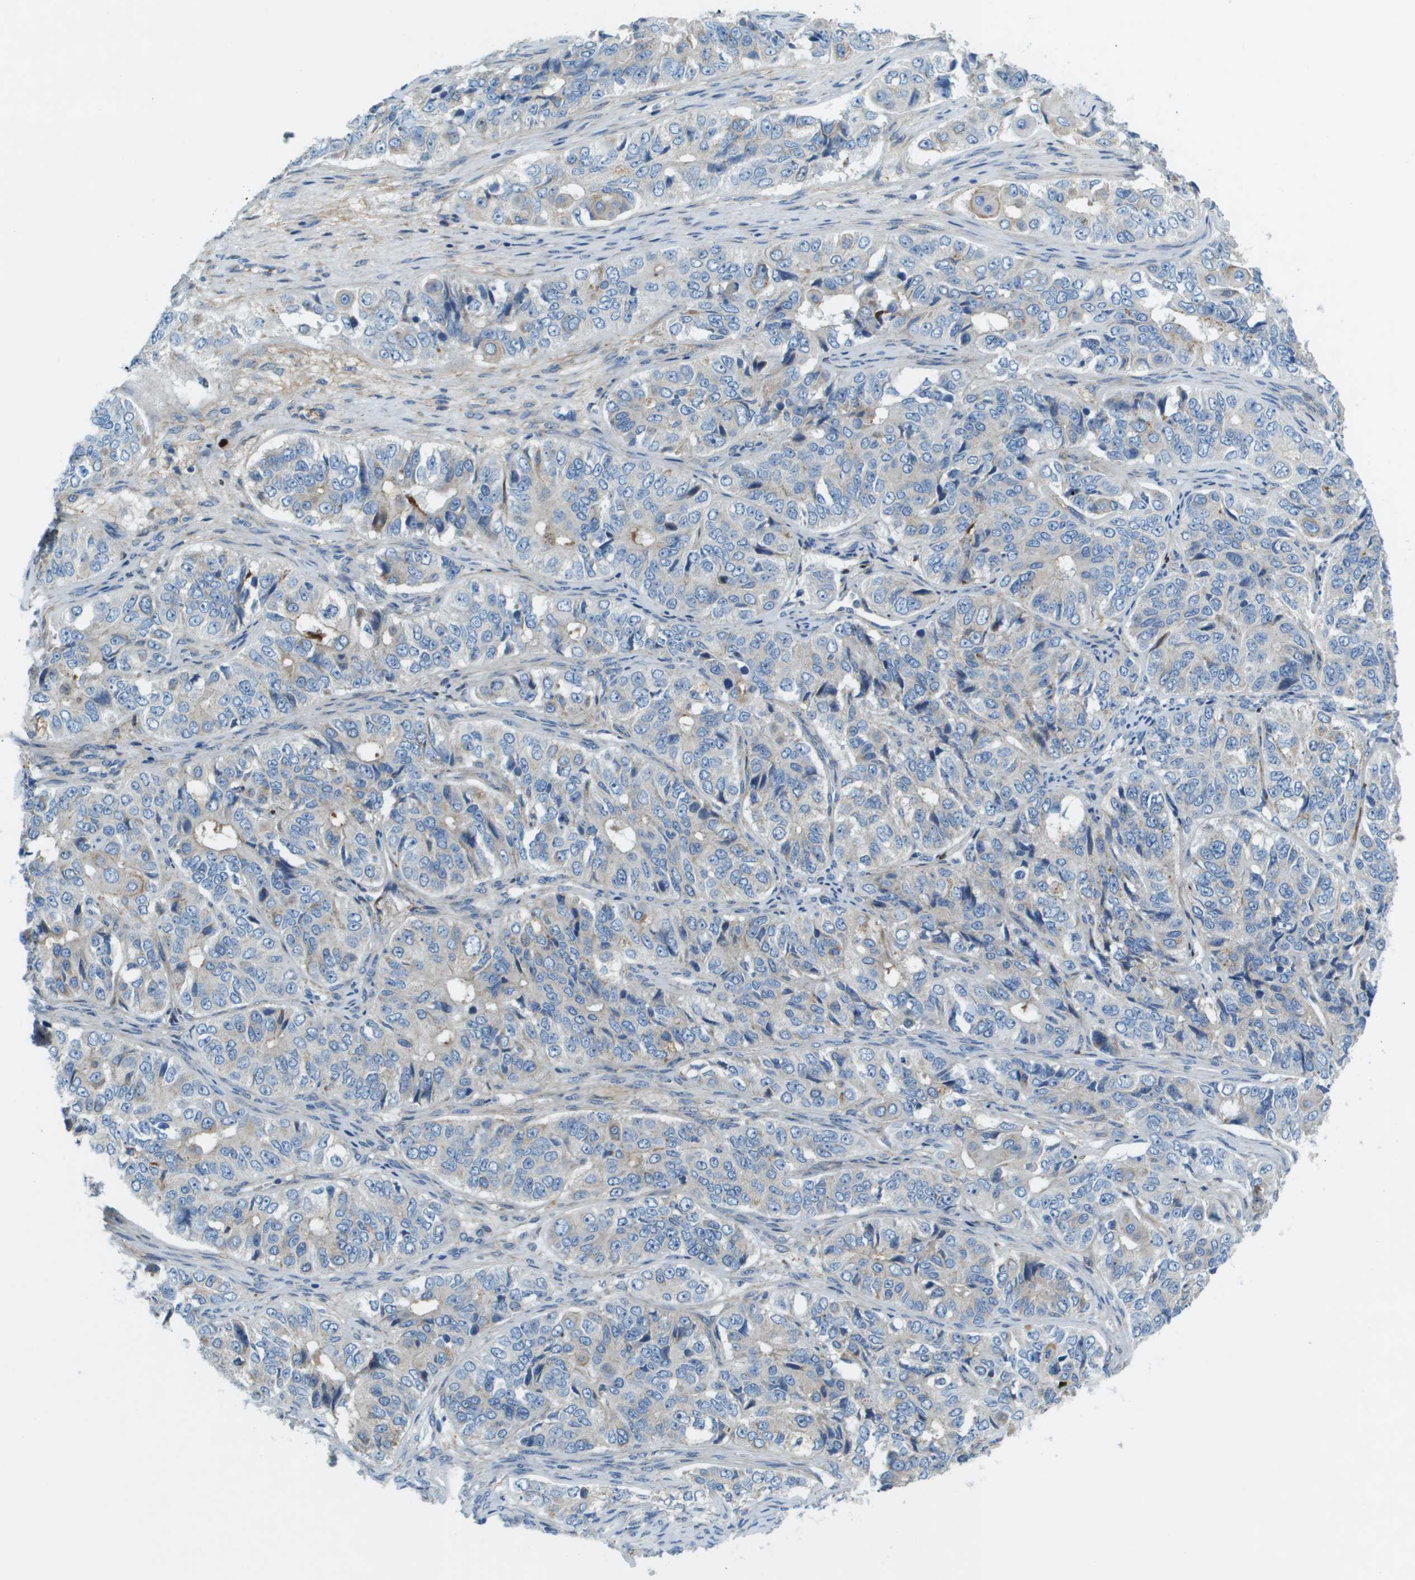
{"staining": {"intensity": "negative", "quantity": "none", "location": "none"}, "tissue": "ovarian cancer", "cell_type": "Tumor cells", "image_type": "cancer", "snomed": [{"axis": "morphology", "description": "Carcinoma, endometroid"}, {"axis": "topography", "description": "Ovary"}], "caption": "Immunohistochemical staining of human endometroid carcinoma (ovarian) displays no significant positivity in tumor cells.", "gene": "SDC1", "patient": {"sex": "female", "age": 51}}